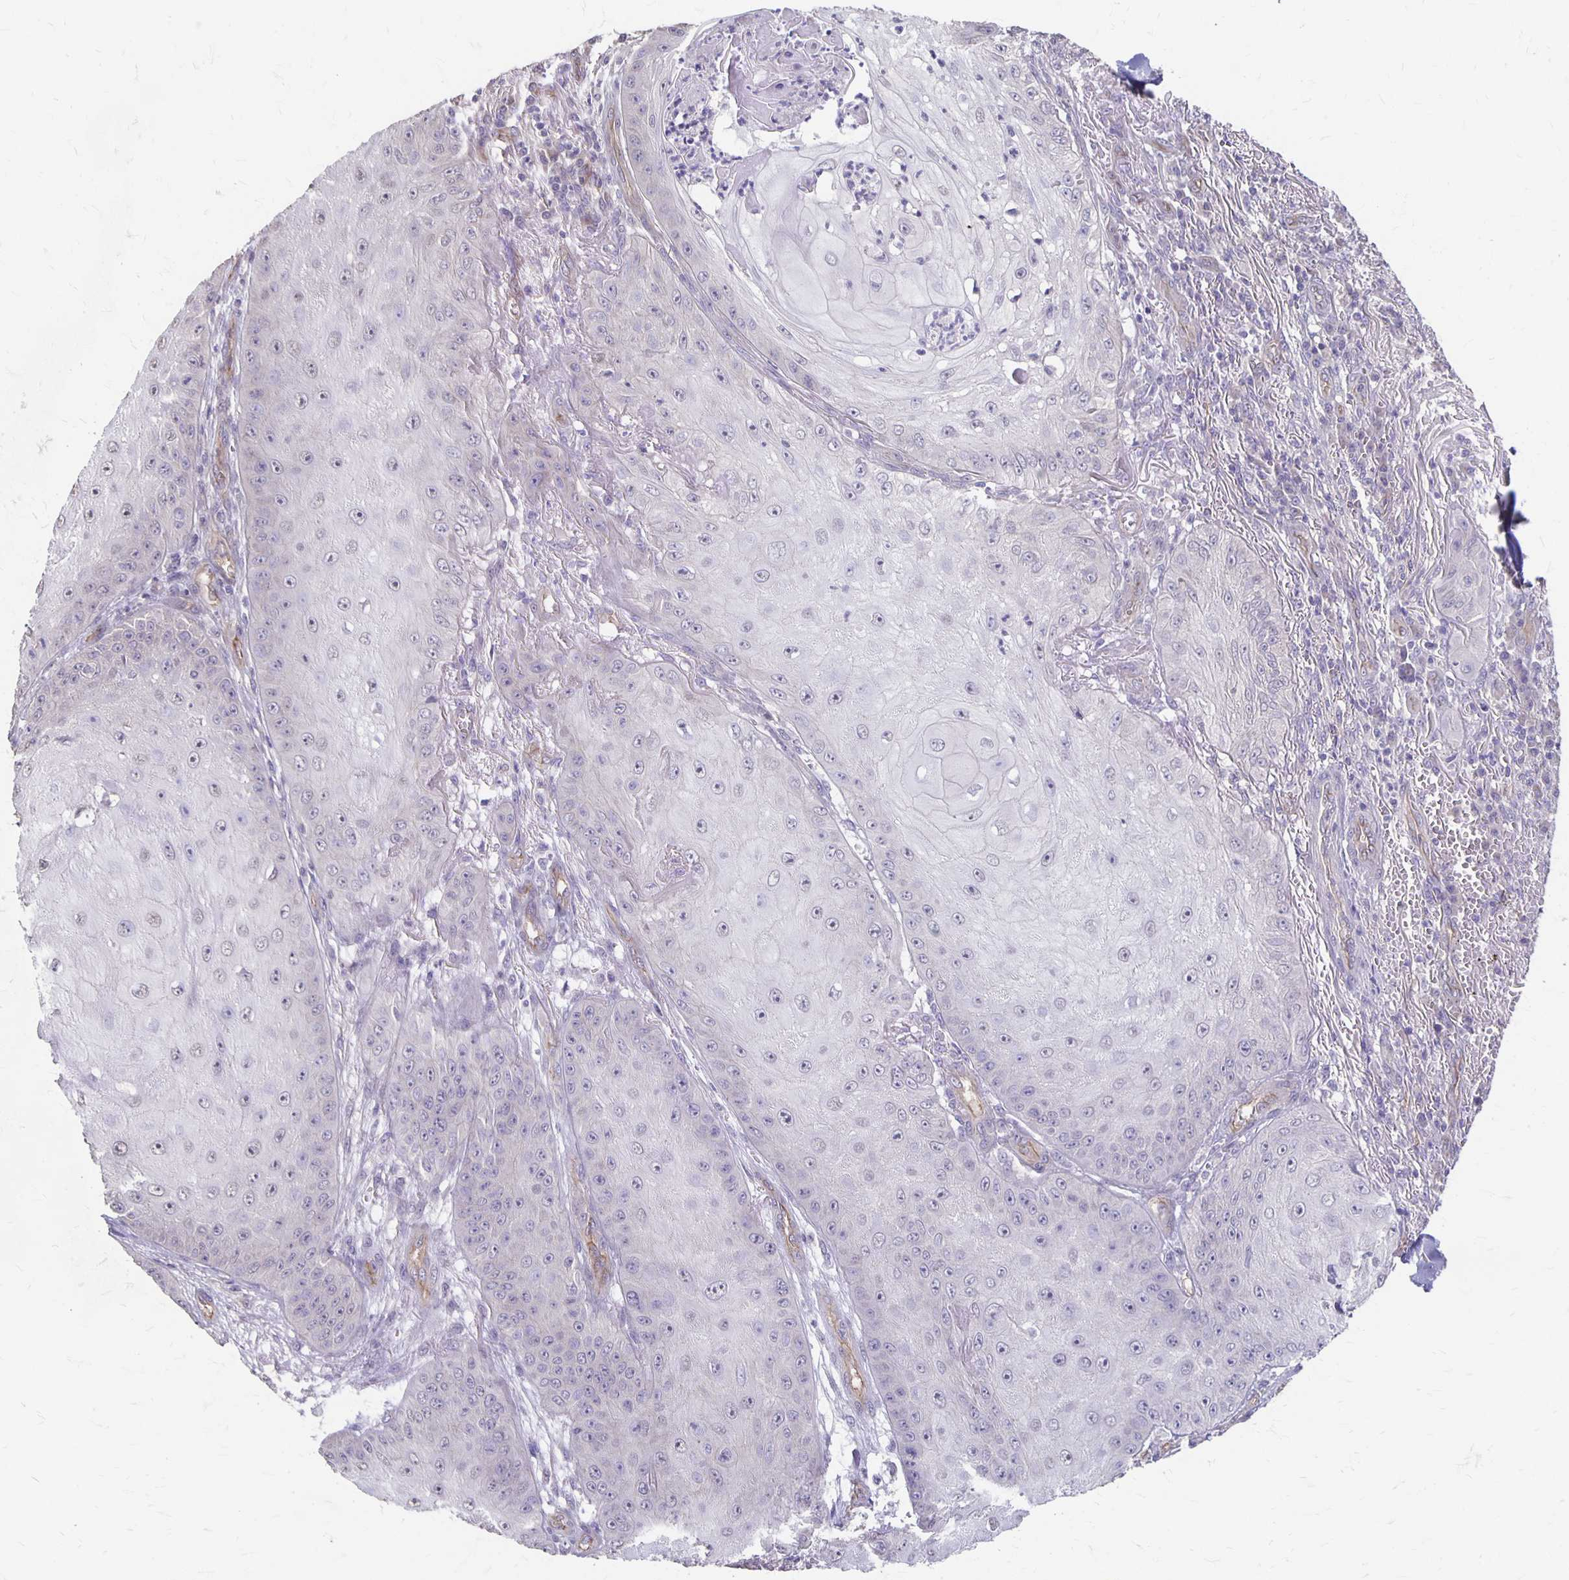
{"staining": {"intensity": "negative", "quantity": "none", "location": "none"}, "tissue": "skin cancer", "cell_type": "Tumor cells", "image_type": "cancer", "snomed": [{"axis": "morphology", "description": "Squamous cell carcinoma, NOS"}, {"axis": "topography", "description": "Skin"}], "caption": "Tumor cells show no significant protein expression in squamous cell carcinoma (skin).", "gene": "PPP1R3E", "patient": {"sex": "male", "age": 70}}